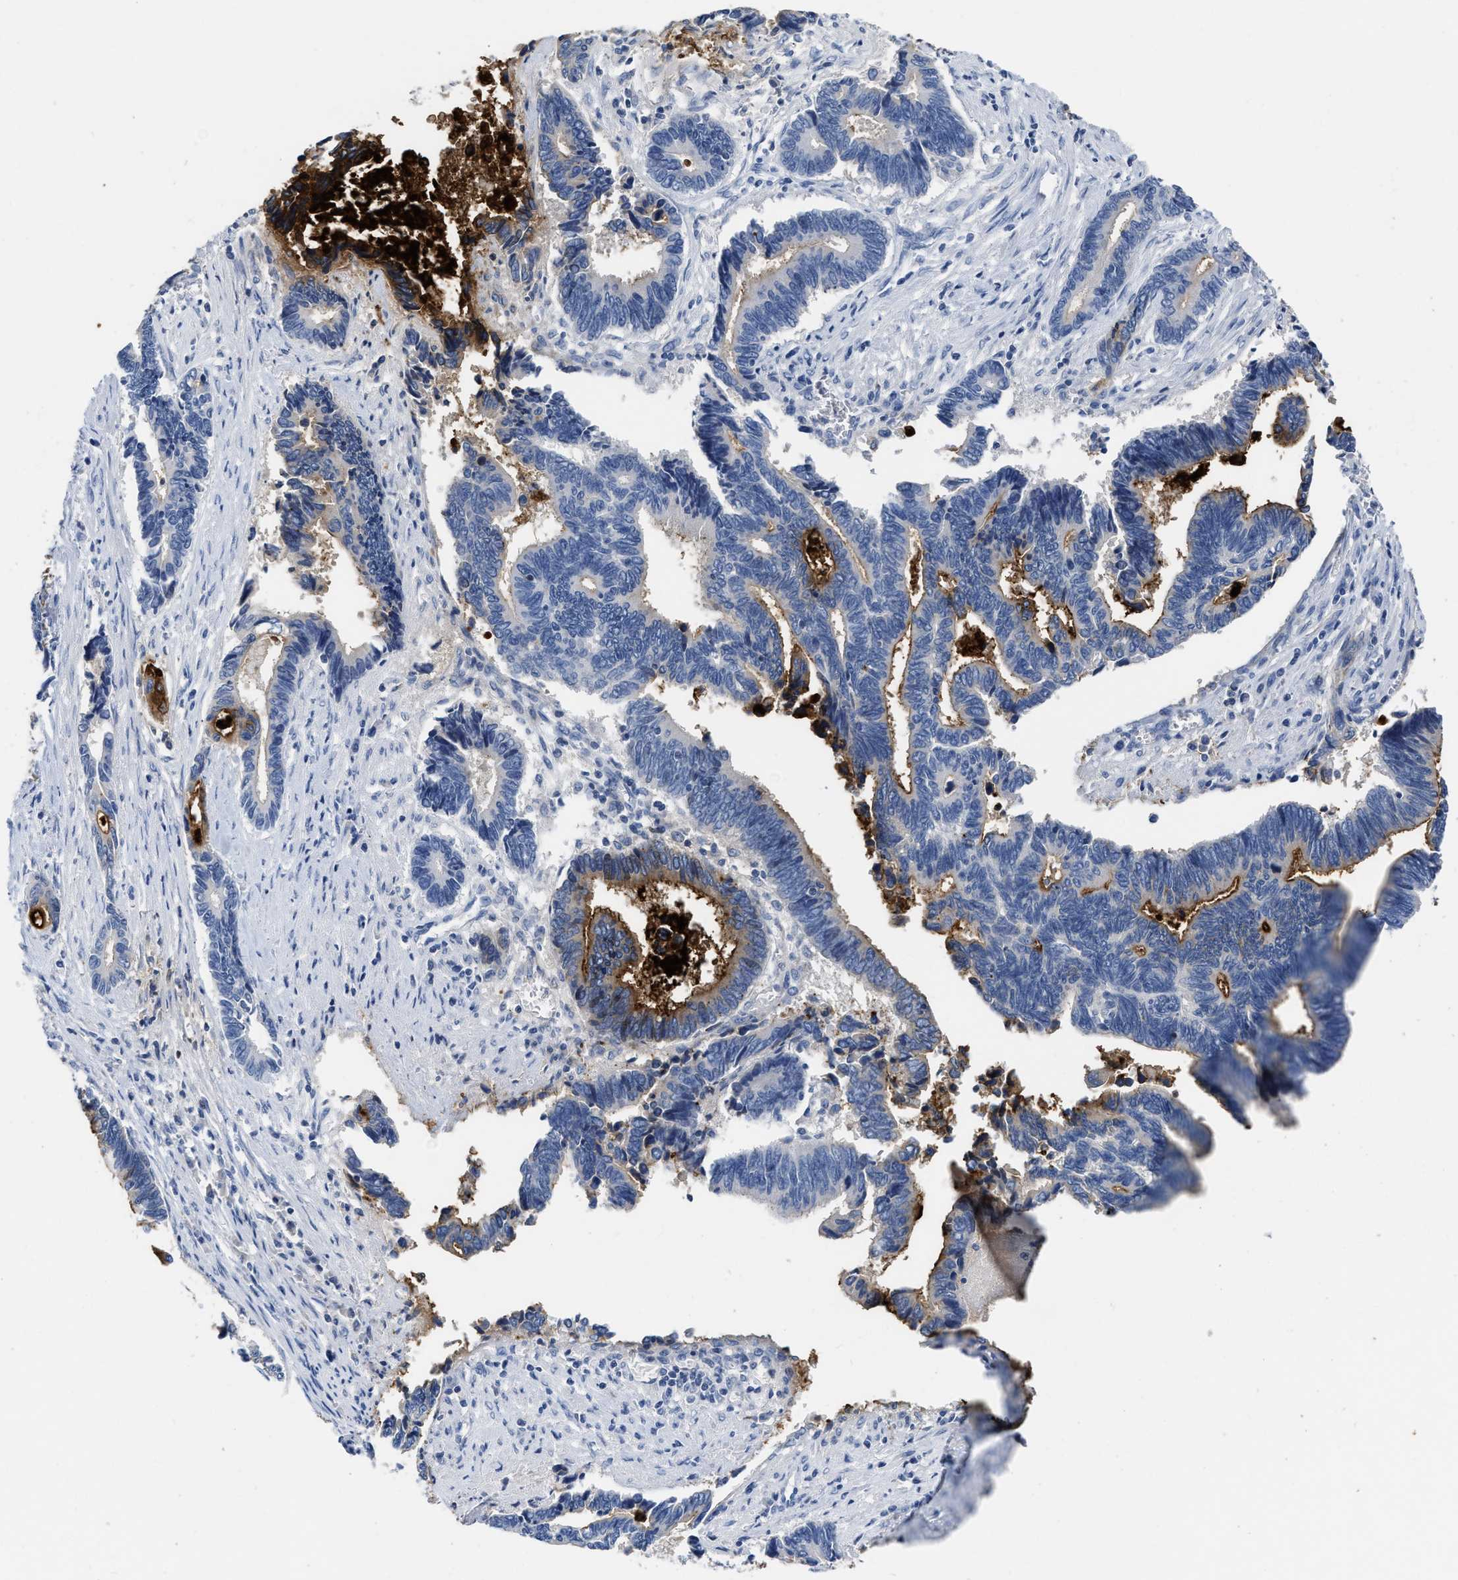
{"staining": {"intensity": "moderate", "quantity": "<25%", "location": "cytoplasmic/membranous"}, "tissue": "pancreatic cancer", "cell_type": "Tumor cells", "image_type": "cancer", "snomed": [{"axis": "morphology", "description": "Adenocarcinoma, NOS"}, {"axis": "topography", "description": "Pancreas"}], "caption": "Moderate cytoplasmic/membranous staining is present in approximately <25% of tumor cells in pancreatic cancer (adenocarcinoma).", "gene": "CEACAM5", "patient": {"sex": "female", "age": 70}}